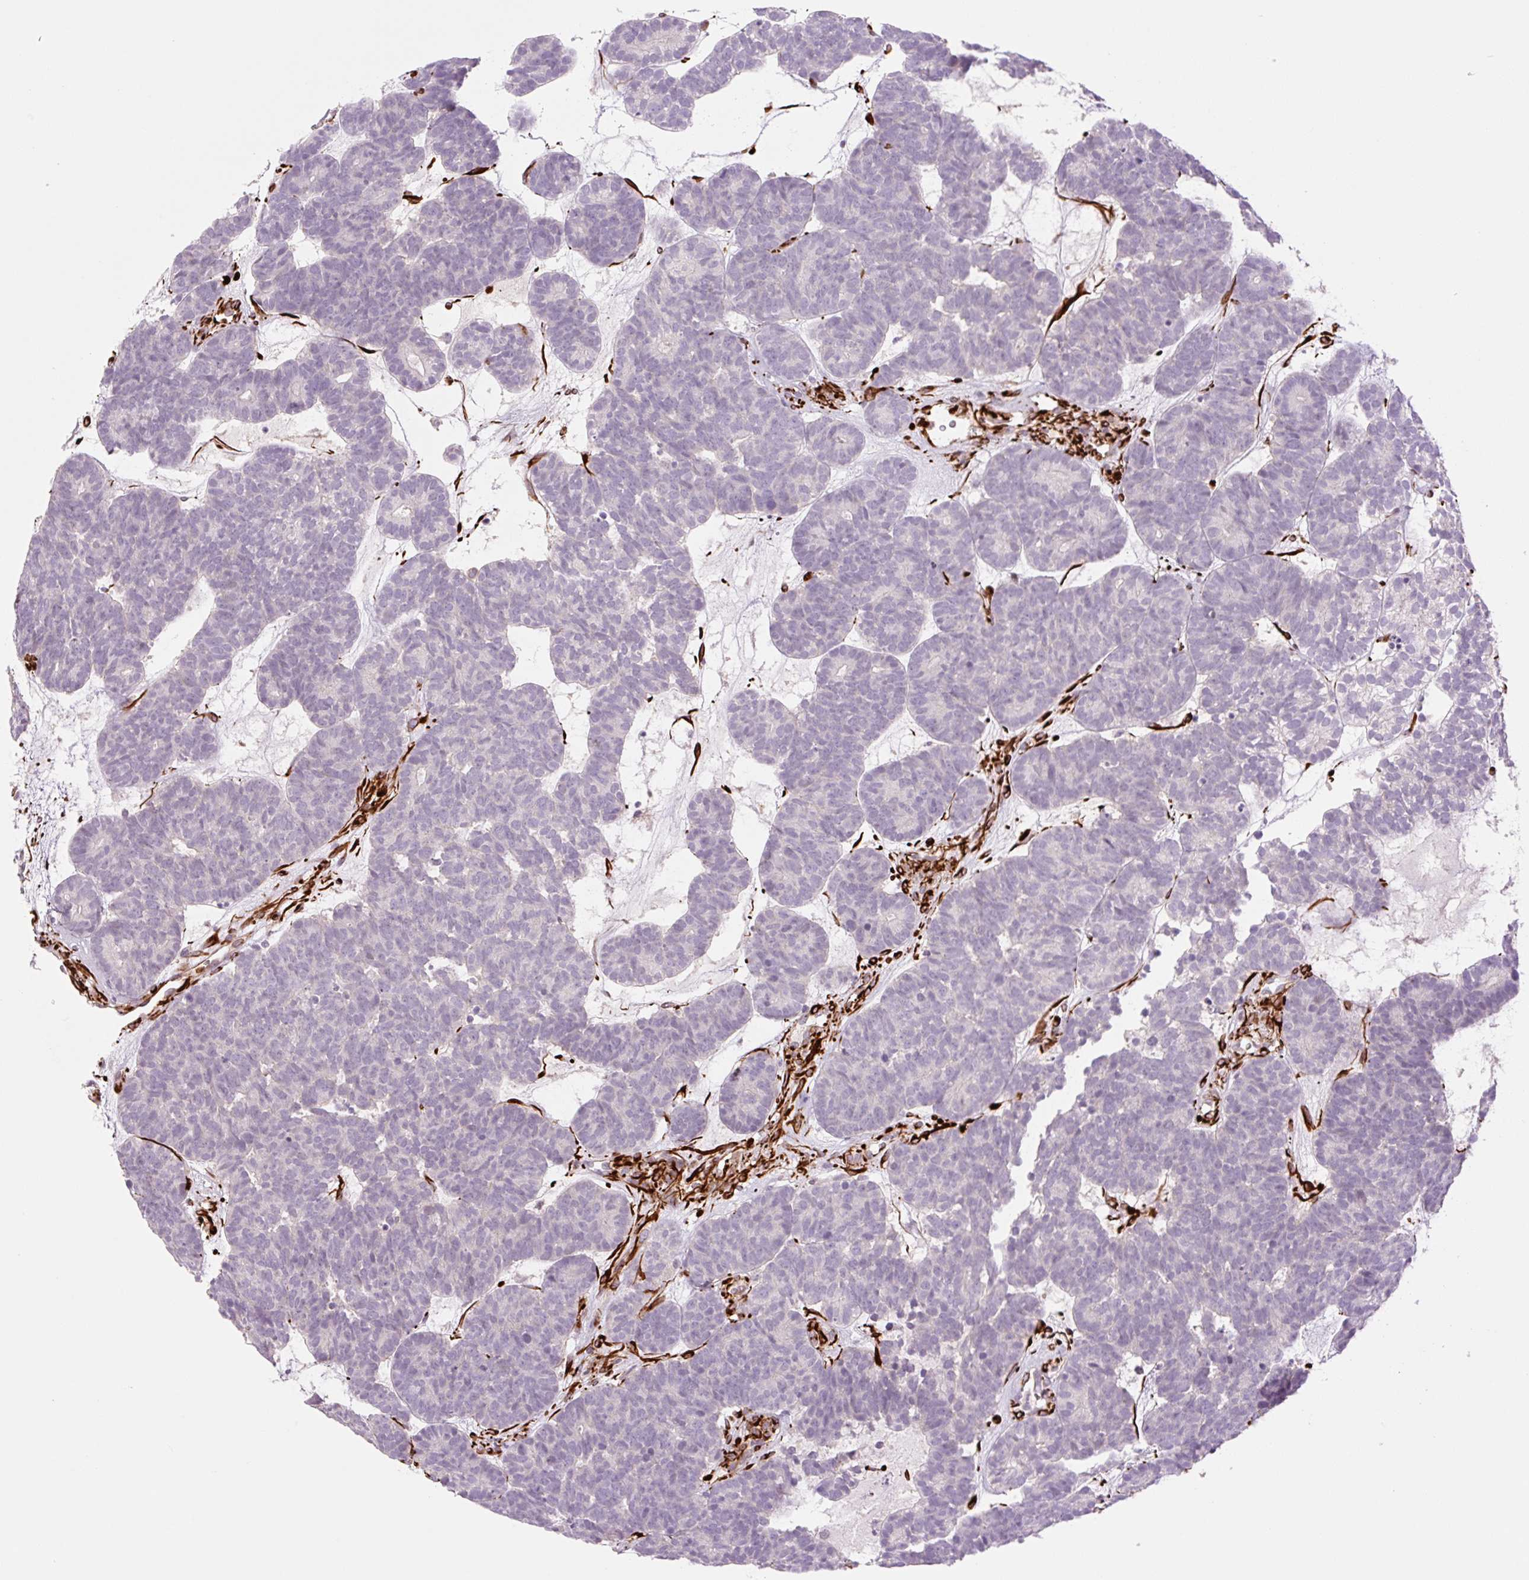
{"staining": {"intensity": "negative", "quantity": "none", "location": "none"}, "tissue": "head and neck cancer", "cell_type": "Tumor cells", "image_type": "cancer", "snomed": [{"axis": "morphology", "description": "Adenocarcinoma, NOS"}, {"axis": "topography", "description": "Head-Neck"}], "caption": "This micrograph is of head and neck cancer (adenocarcinoma) stained with immunohistochemistry to label a protein in brown with the nuclei are counter-stained blue. There is no staining in tumor cells.", "gene": "ZFYVE21", "patient": {"sex": "female", "age": 81}}